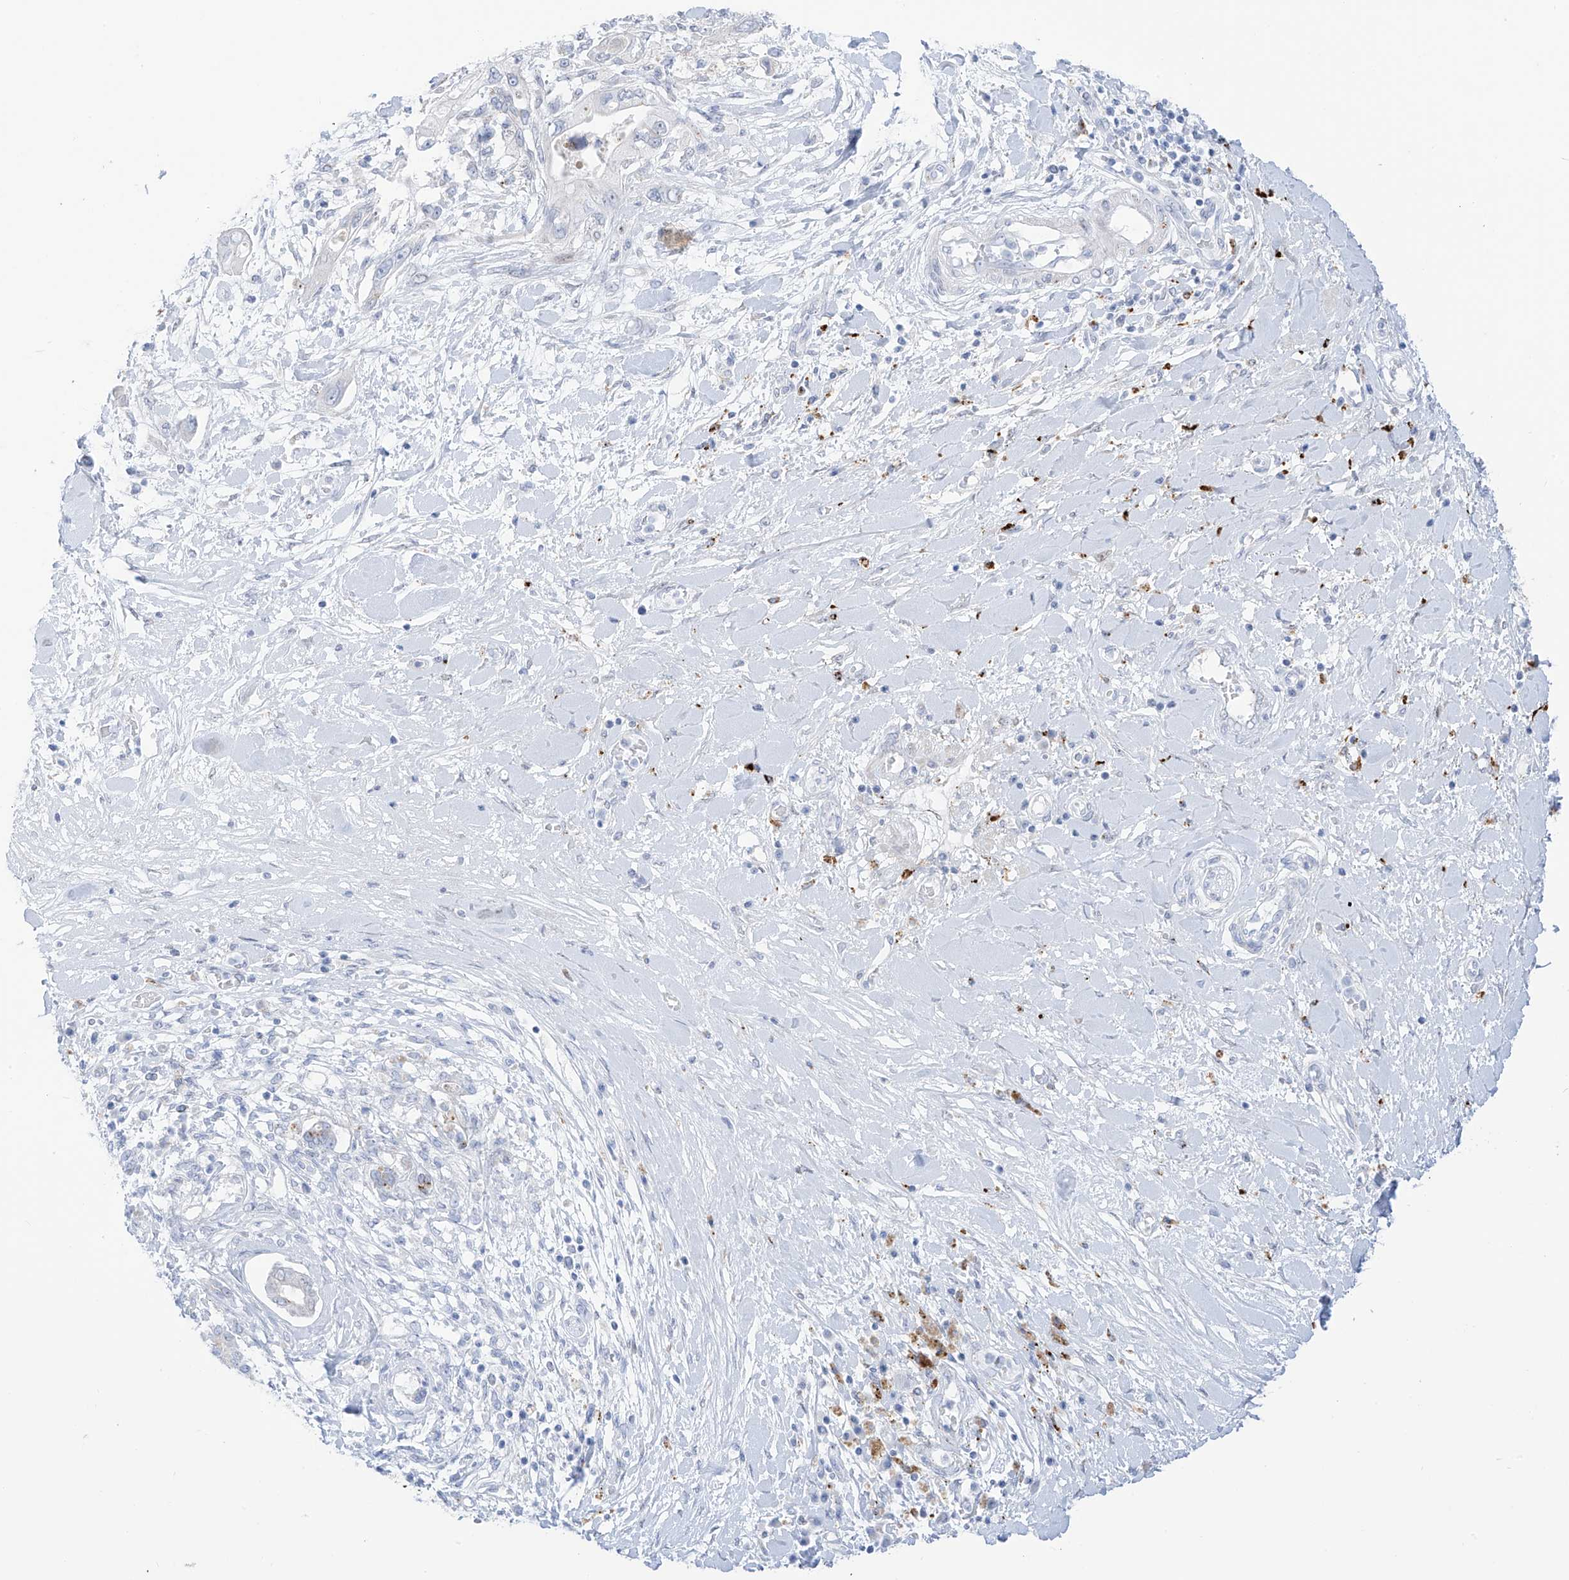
{"staining": {"intensity": "weak", "quantity": "<25%", "location": "cytoplasmic/membranous"}, "tissue": "pancreatic cancer", "cell_type": "Tumor cells", "image_type": "cancer", "snomed": [{"axis": "morphology", "description": "Inflammation, NOS"}, {"axis": "morphology", "description": "Adenocarcinoma, NOS"}, {"axis": "topography", "description": "Pancreas"}], "caption": "Pancreatic cancer (adenocarcinoma) was stained to show a protein in brown. There is no significant positivity in tumor cells.", "gene": "PSPH", "patient": {"sex": "female", "age": 56}}